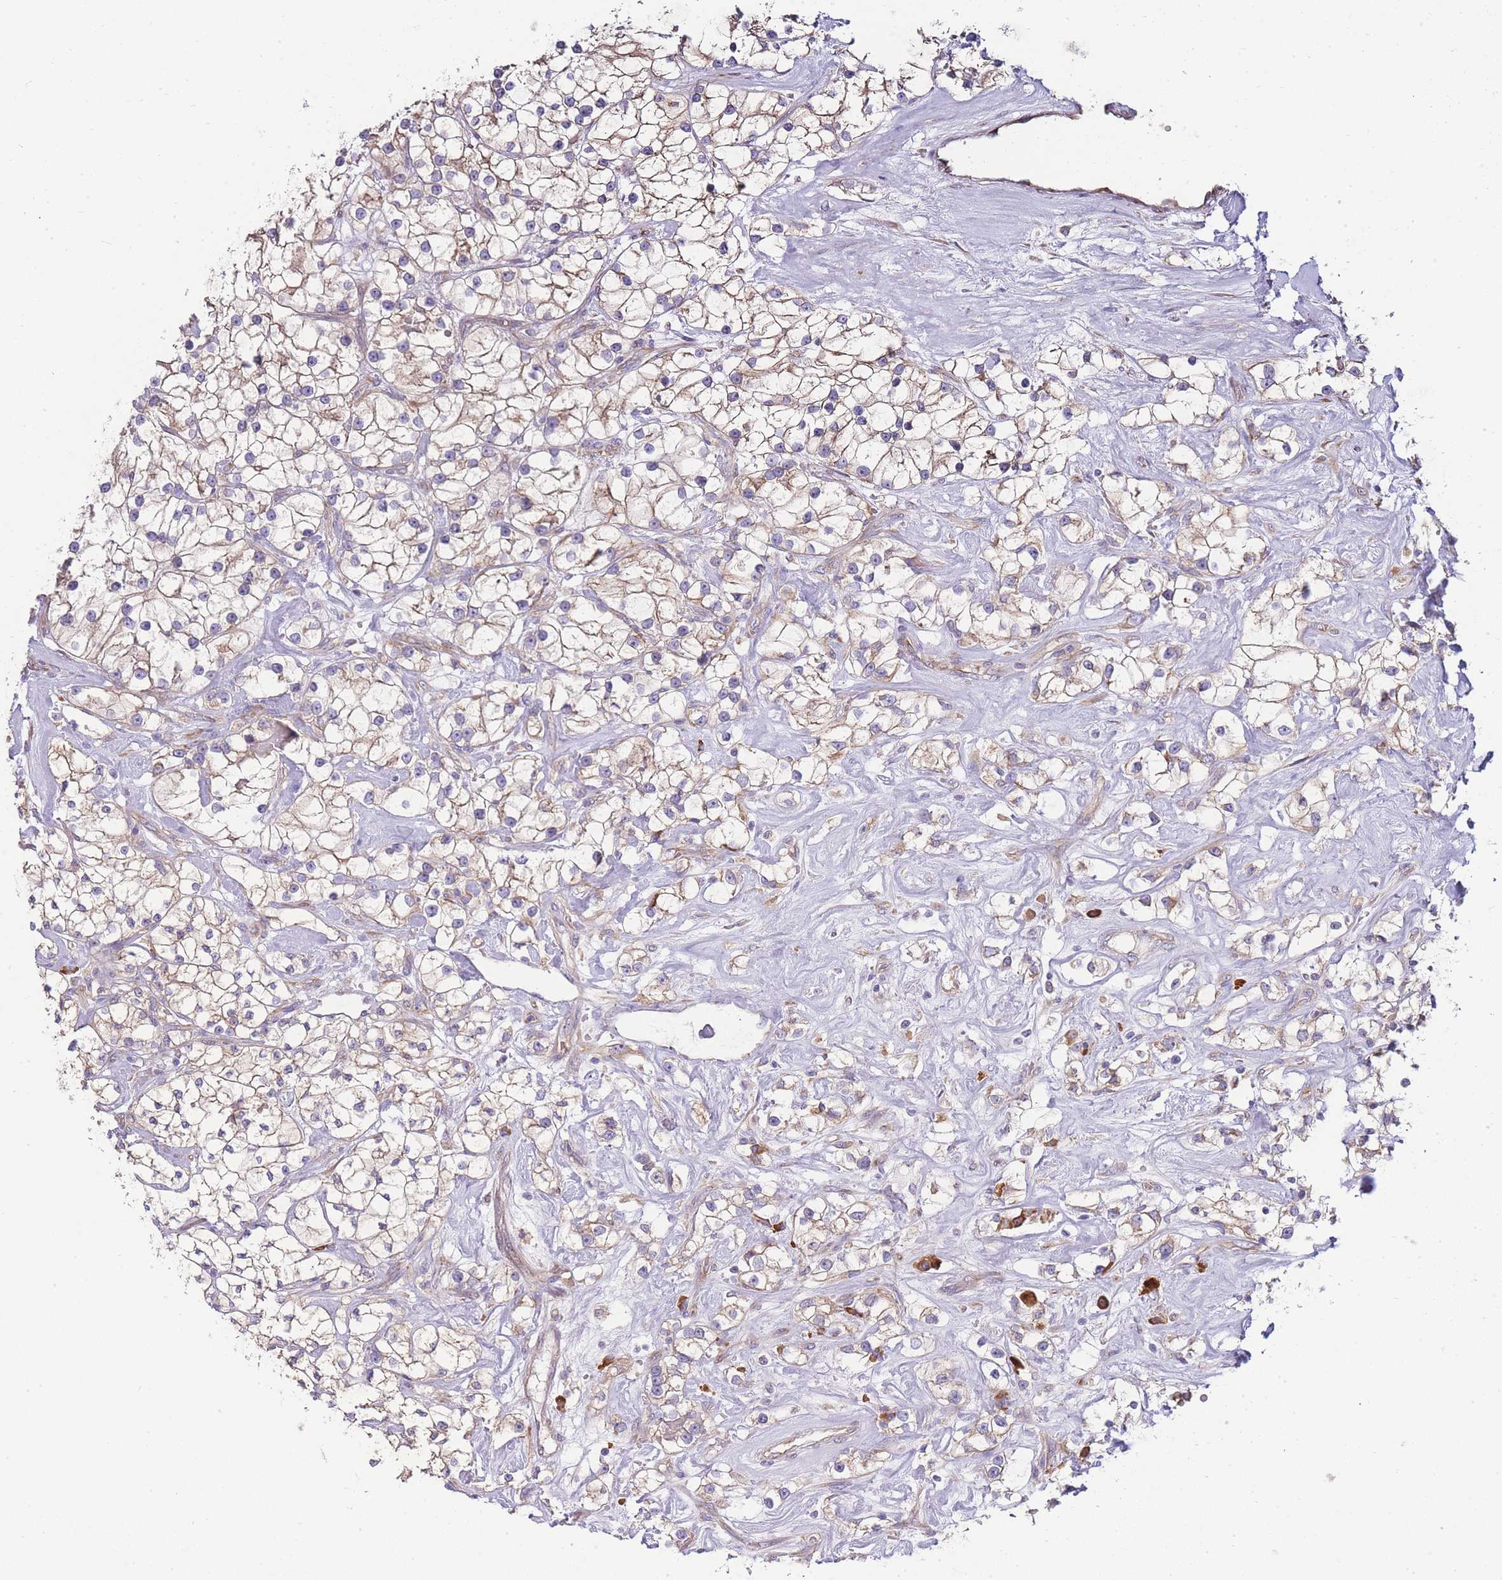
{"staining": {"intensity": "moderate", "quantity": ">75%", "location": "cytoplasmic/membranous"}, "tissue": "renal cancer", "cell_type": "Tumor cells", "image_type": "cancer", "snomed": [{"axis": "morphology", "description": "Adenocarcinoma, NOS"}, {"axis": "topography", "description": "Kidney"}], "caption": "The image exhibits staining of adenocarcinoma (renal), revealing moderate cytoplasmic/membranous protein positivity (brown color) within tumor cells.", "gene": "BEX1", "patient": {"sex": "male", "age": 77}}